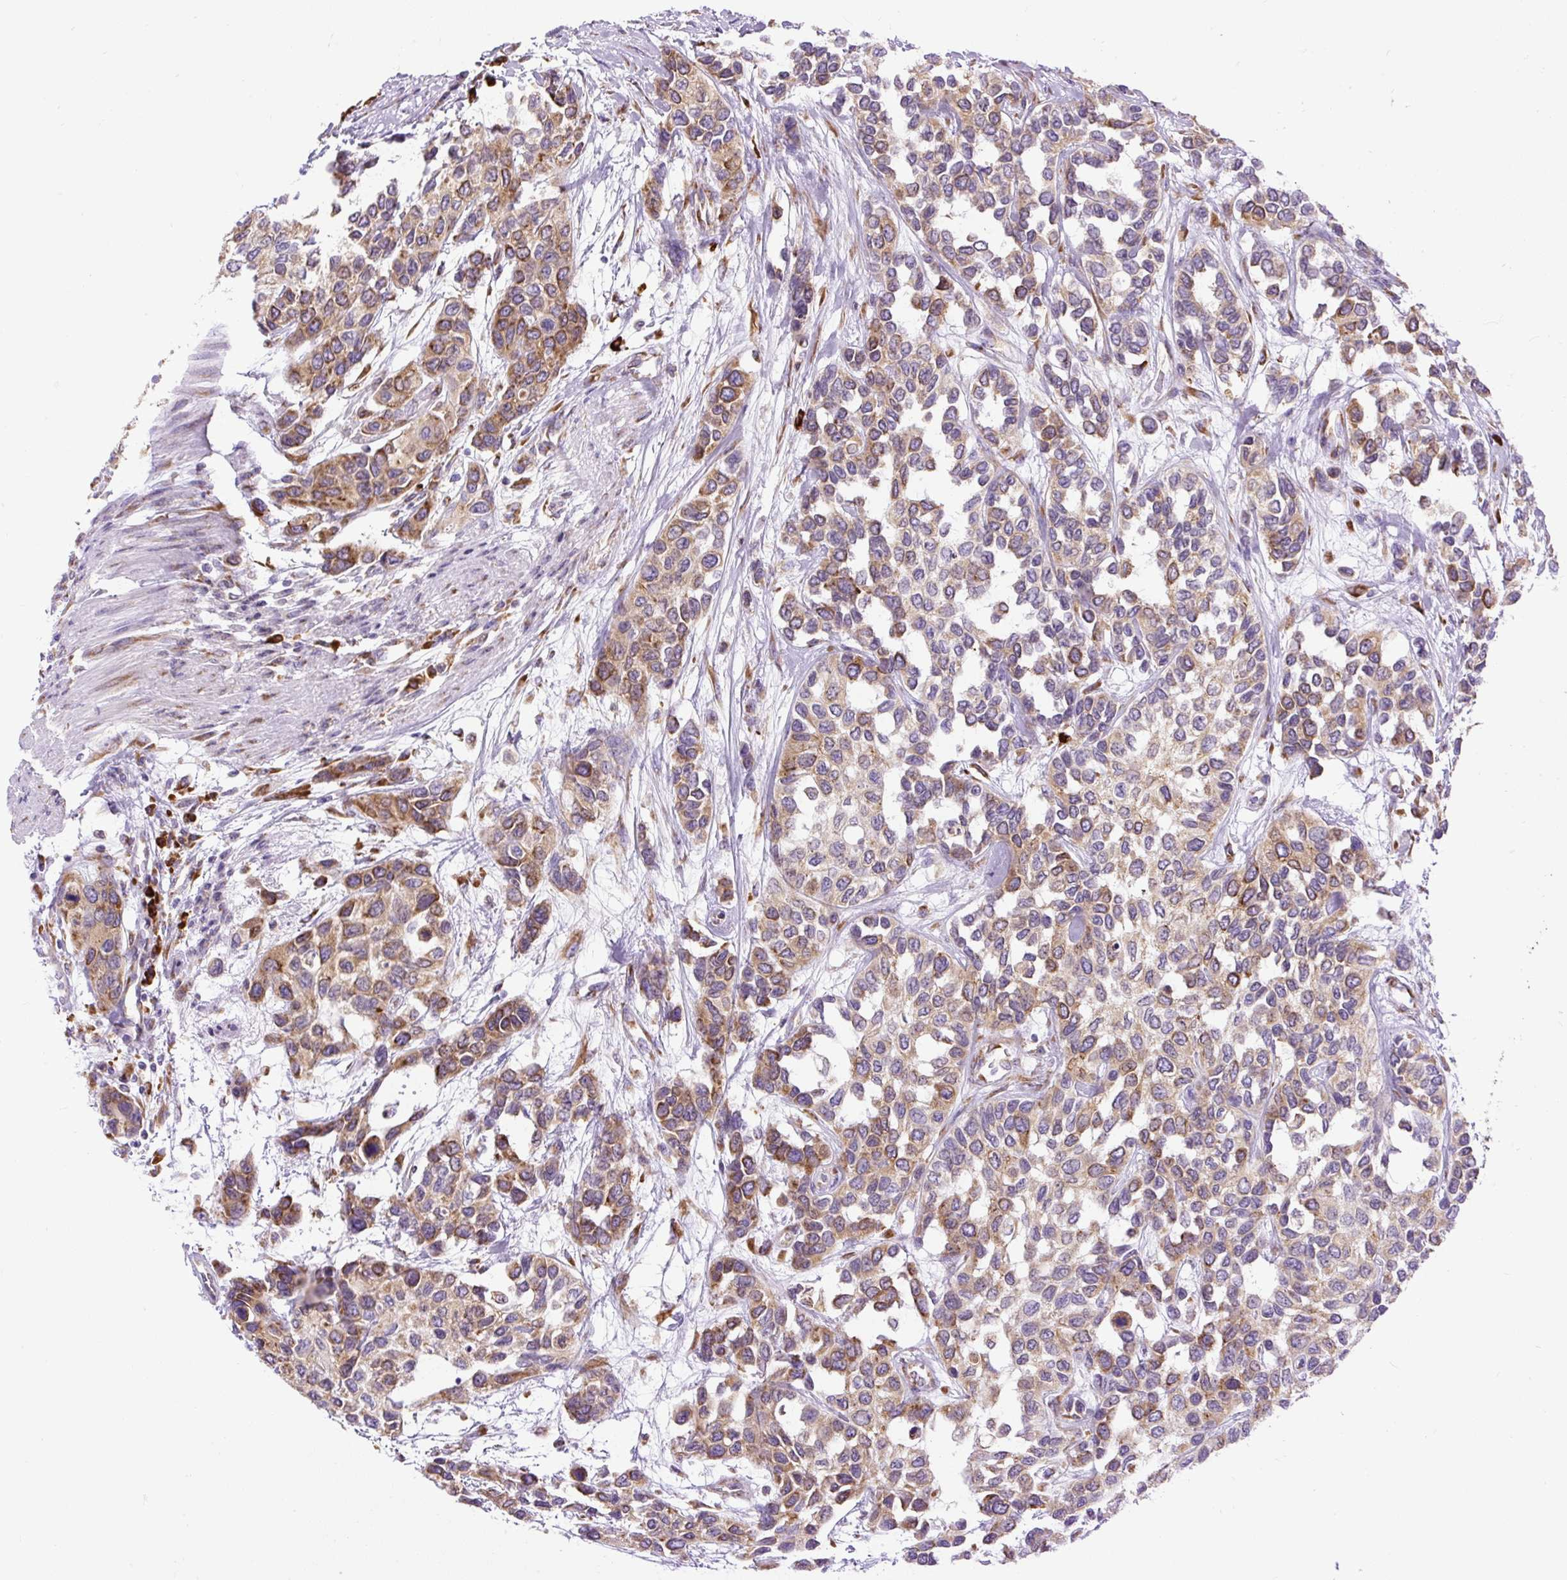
{"staining": {"intensity": "moderate", "quantity": ">75%", "location": "cytoplasmic/membranous"}, "tissue": "urothelial cancer", "cell_type": "Tumor cells", "image_type": "cancer", "snomed": [{"axis": "morphology", "description": "Normal tissue, NOS"}, {"axis": "morphology", "description": "Urothelial carcinoma, High grade"}, {"axis": "topography", "description": "Vascular tissue"}, {"axis": "topography", "description": "Urinary bladder"}], "caption": "This histopathology image exhibits immunohistochemistry staining of urothelial cancer, with medium moderate cytoplasmic/membranous positivity in about >75% of tumor cells.", "gene": "DDOST", "patient": {"sex": "female", "age": 56}}